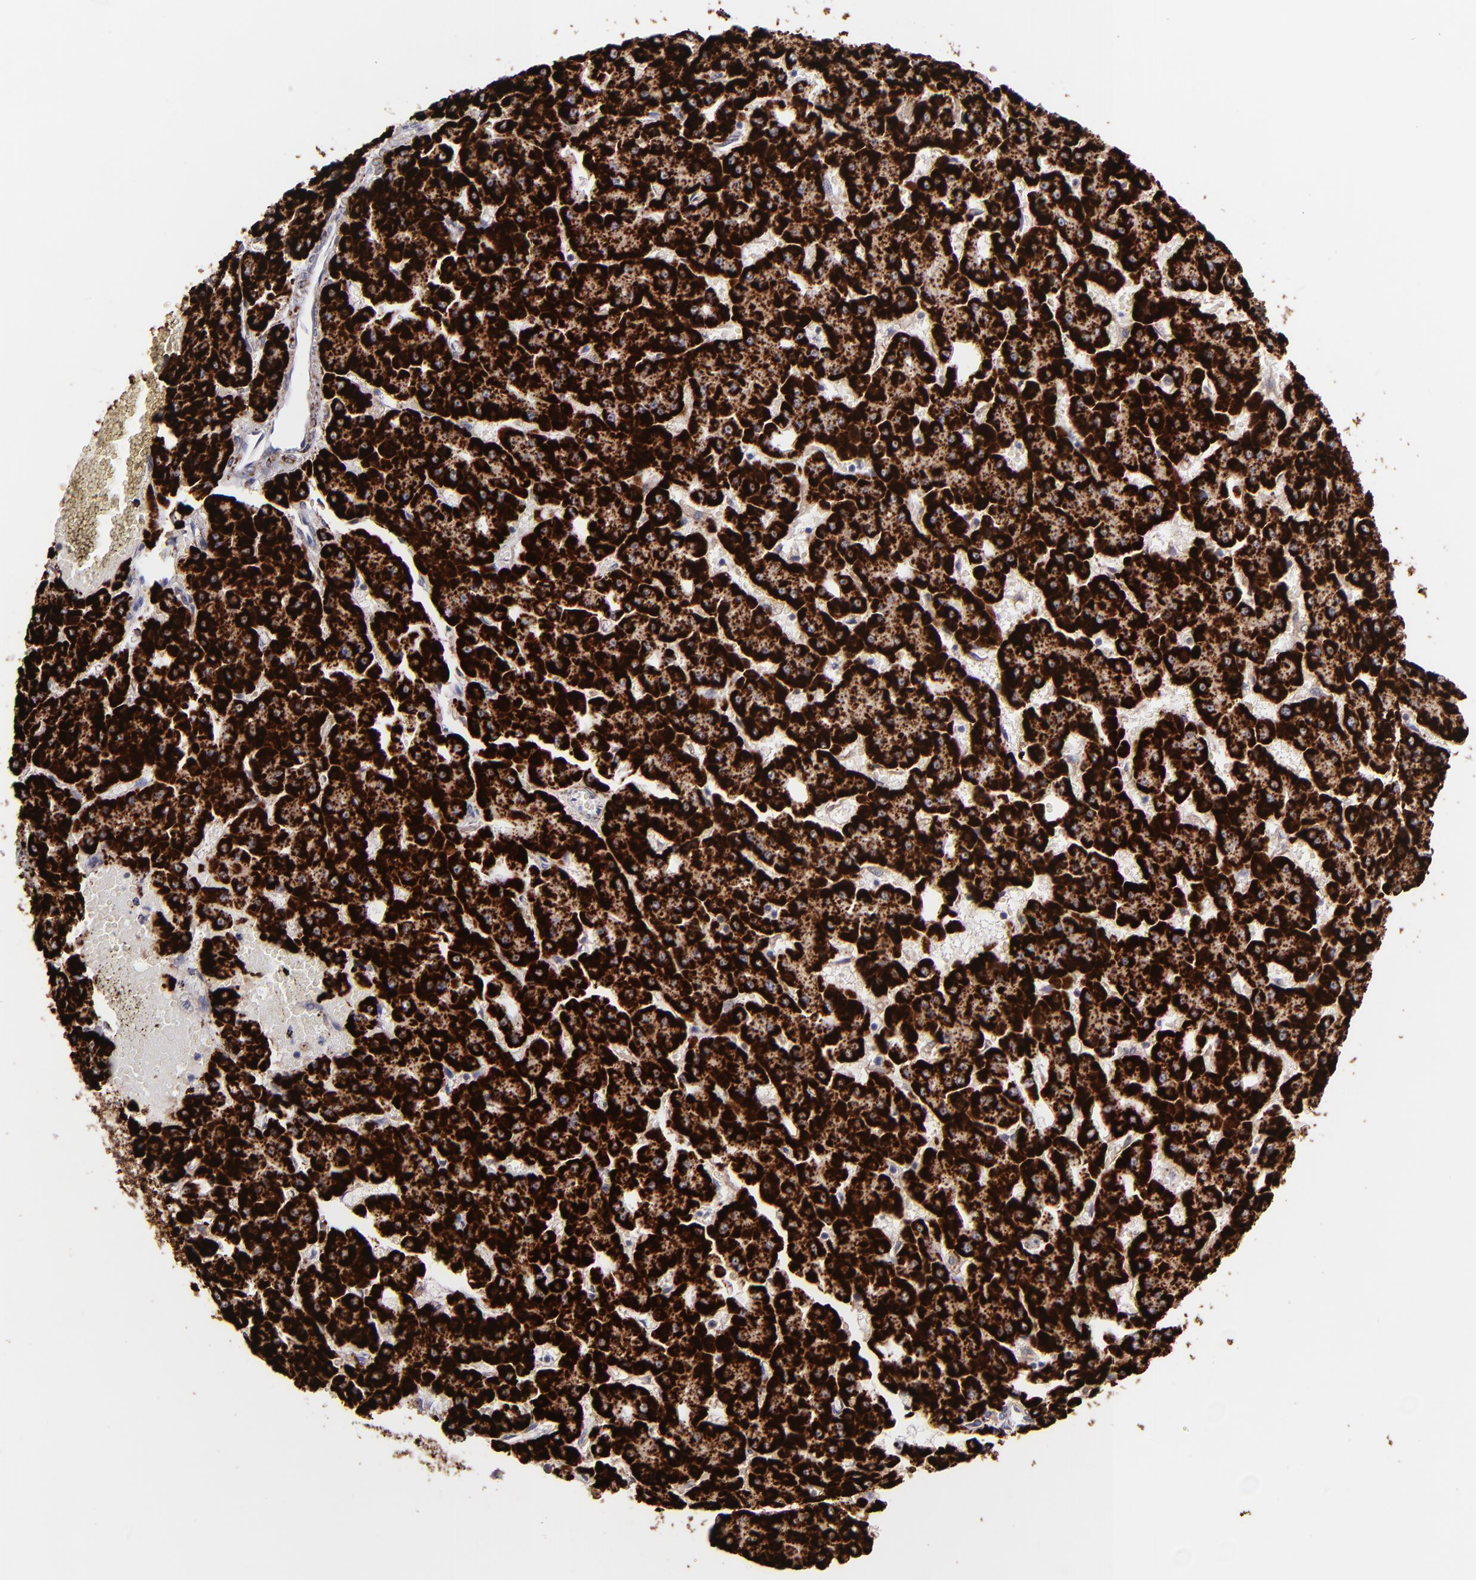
{"staining": {"intensity": "strong", "quantity": ">75%", "location": "cytoplasmic/membranous"}, "tissue": "liver cancer", "cell_type": "Tumor cells", "image_type": "cancer", "snomed": [{"axis": "morphology", "description": "Carcinoma, Hepatocellular, NOS"}, {"axis": "topography", "description": "Liver"}], "caption": "The micrograph demonstrates a brown stain indicating the presence of a protein in the cytoplasmic/membranous of tumor cells in liver hepatocellular carcinoma.", "gene": "MAOB", "patient": {"sex": "male", "age": 47}}